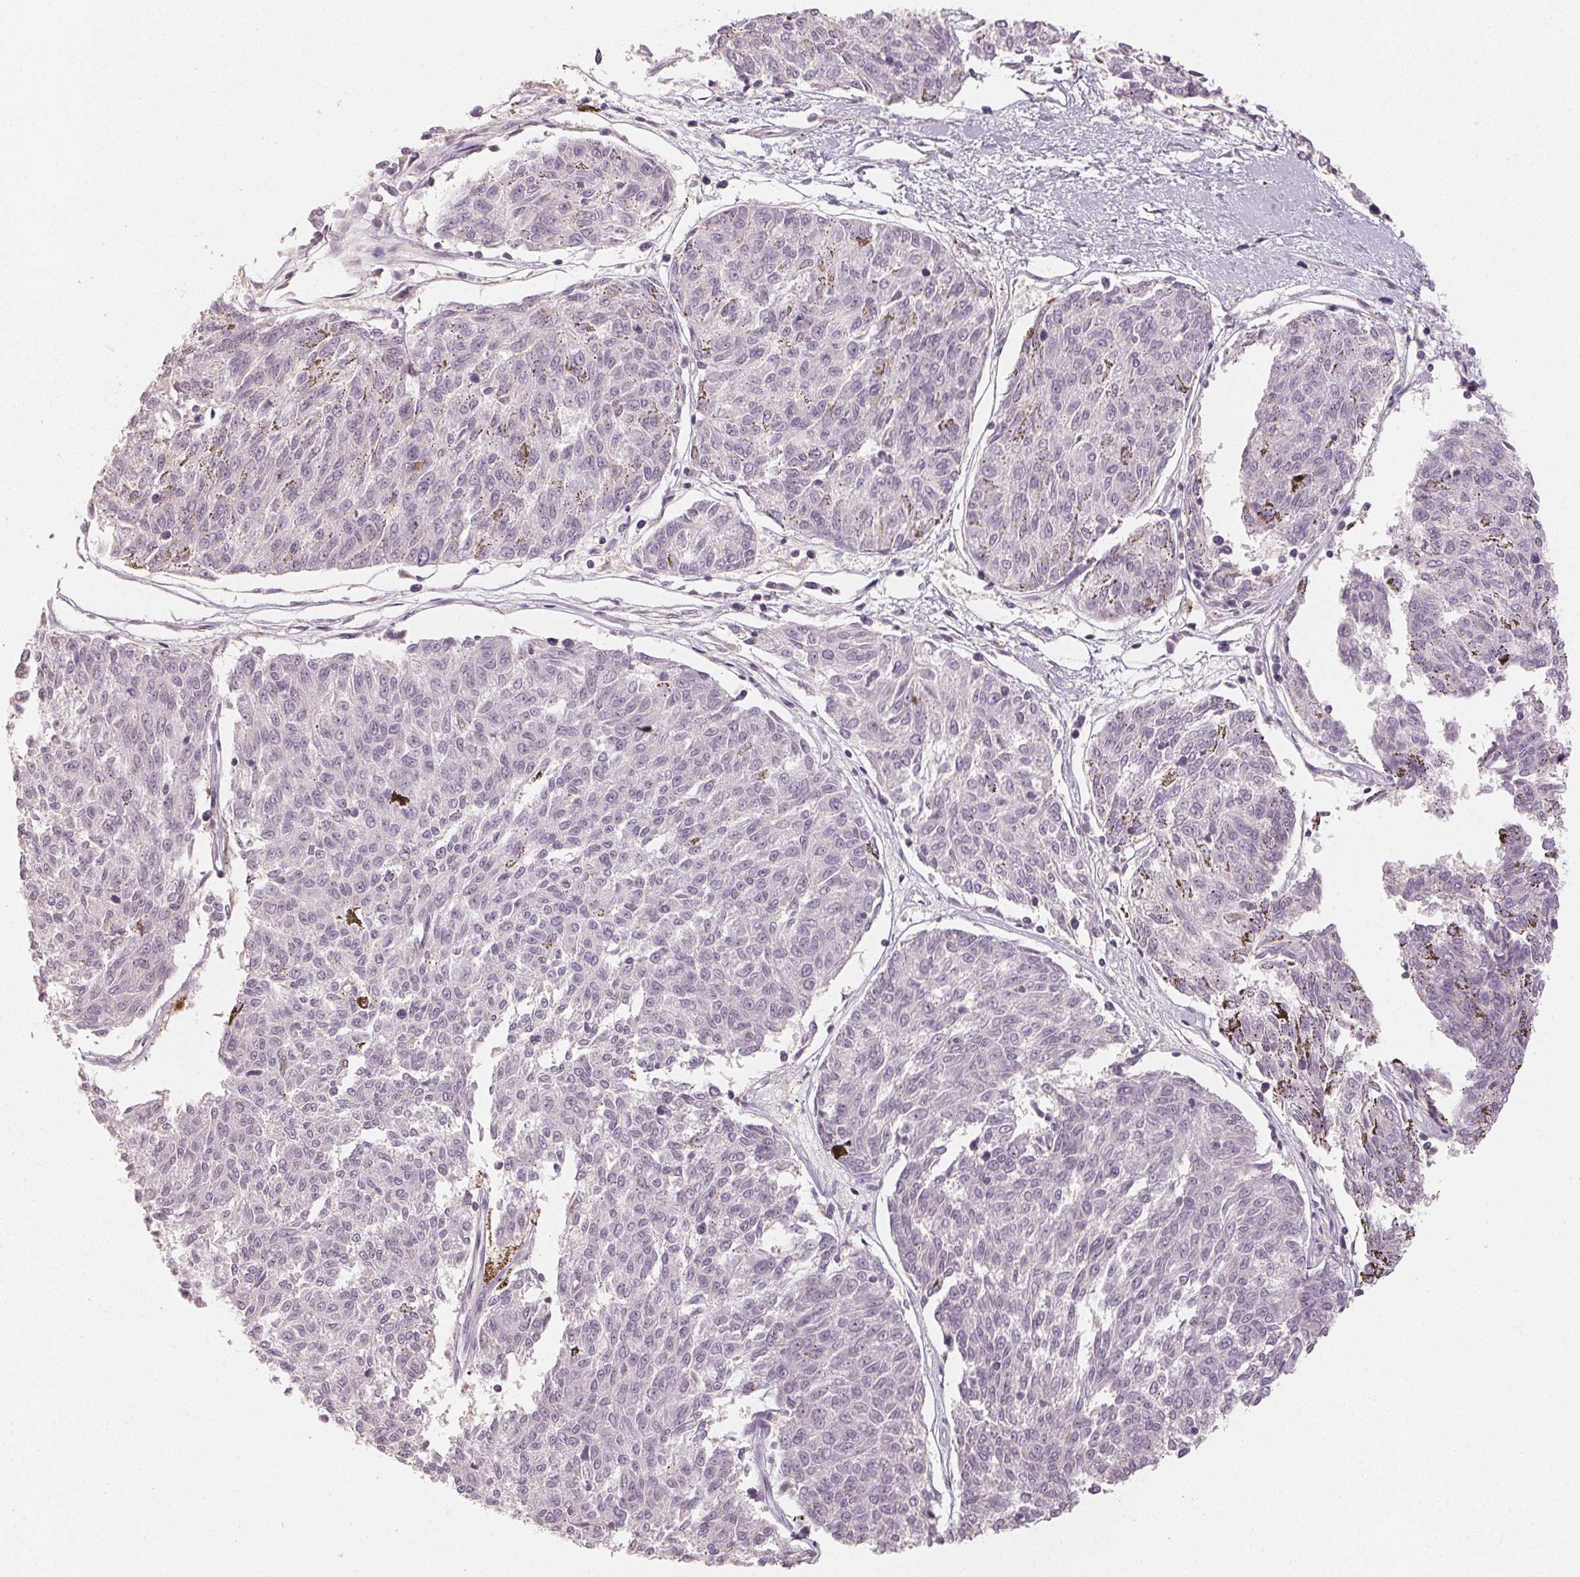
{"staining": {"intensity": "negative", "quantity": "none", "location": "none"}, "tissue": "melanoma", "cell_type": "Tumor cells", "image_type": "cancer", "snomed": [{"axis": "morphology", "description": "Malignant melanoma, NOS"}, {"axis": "topography", "description": "Skin"}], "caption": "DAB immunohistochemical staining of melanoma demonstrates no significant expression in tumor cells.", "gene": "LVRN", "patient": {"sex": "female", "age": 72}}